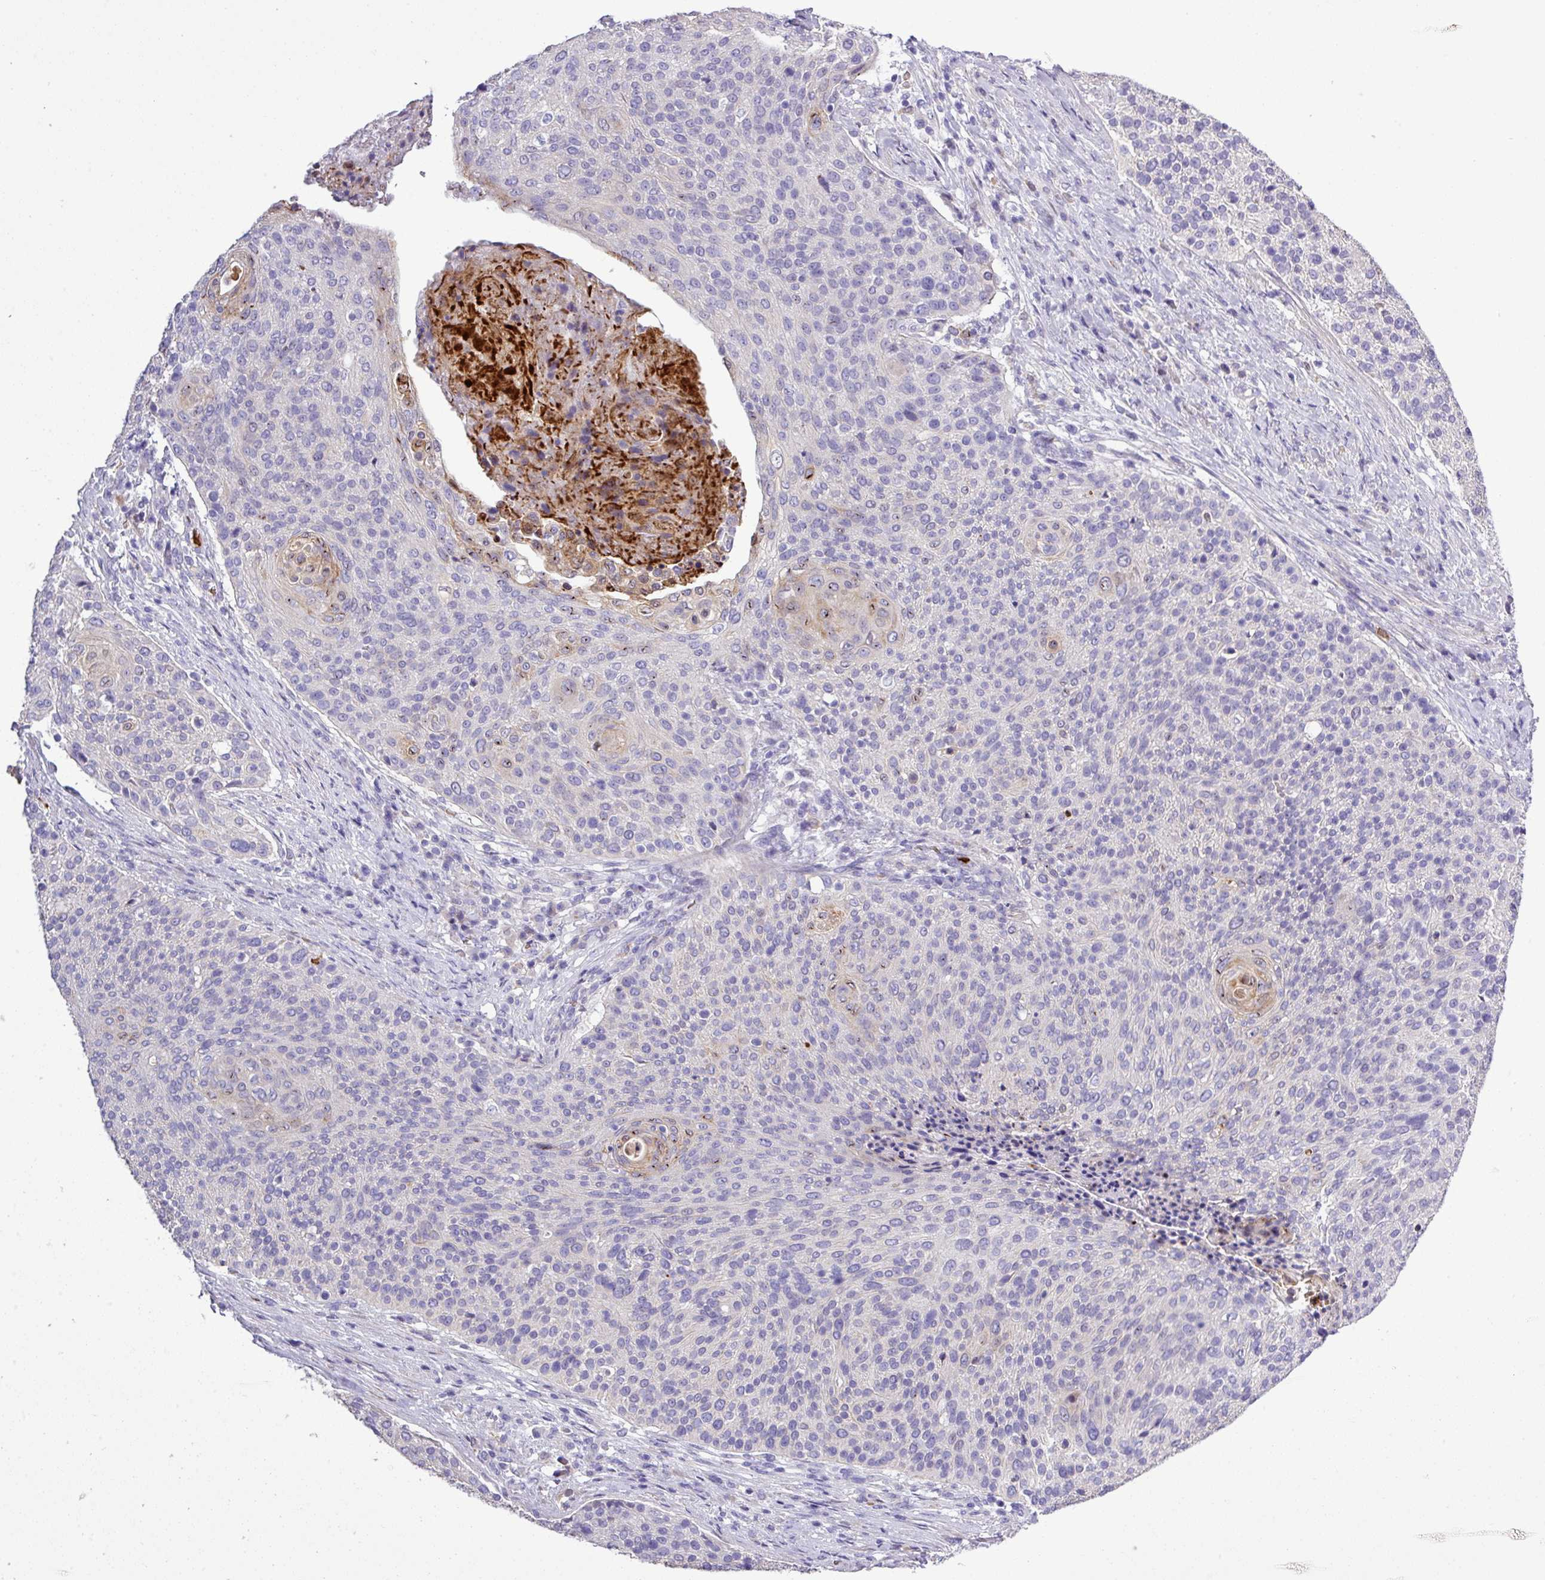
{"staining": {"intensity": "negative", "quantity": "none", "location": "none"}, "tissue": "cervical cancer", "cell_type": "Tumor cells", "image_type": "cancer", "snomed": [{"axis": "morphology", "description": "Squamous cell carcinoma, NOS"}, {"axis": "topography", "description": "Cervix"}], "caption": "Tumor cells are negative for protein expression in human cervical cancer.", "gene": "MGAT4B", "patient": {"sex": "female", "age": 31}}